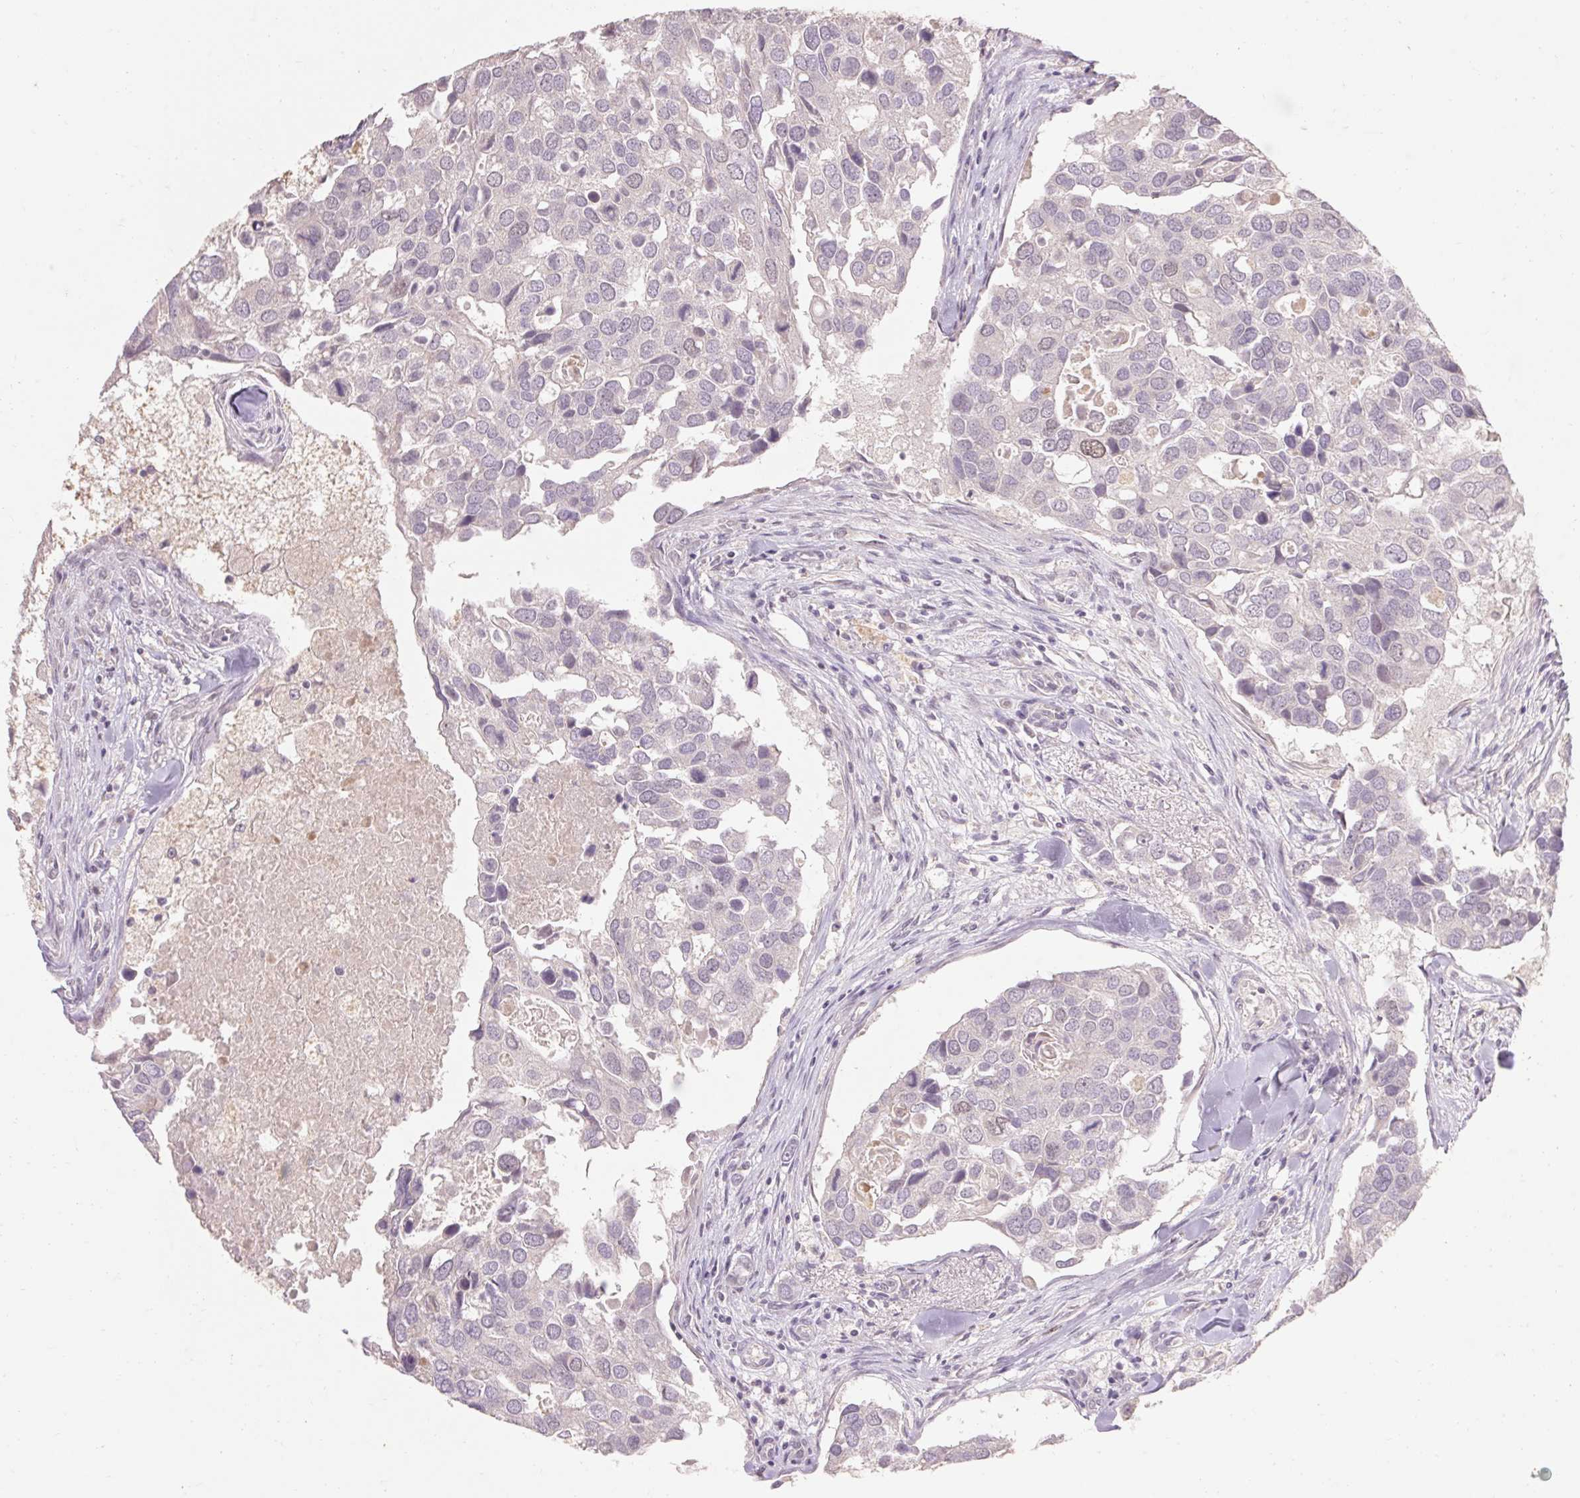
{"staining": {"intensity": "negative", "quantity": "none", "location": "none"}, "tissue": "breast cancer", "cell_type": "Tumor cells", "image_type": "cancer", "snomed": [{"axis": "morphology", "description": "Duct carcinoma"}, {"axis": "topography", "description": "Breast"}], "caption": "This is a photomicrograph of IHC staining of invasive ductal carcinoma (breast), which shows no staining in tumor cells.", "gene": "SKP2", "patient": {"sex": "female", "age": 83}}